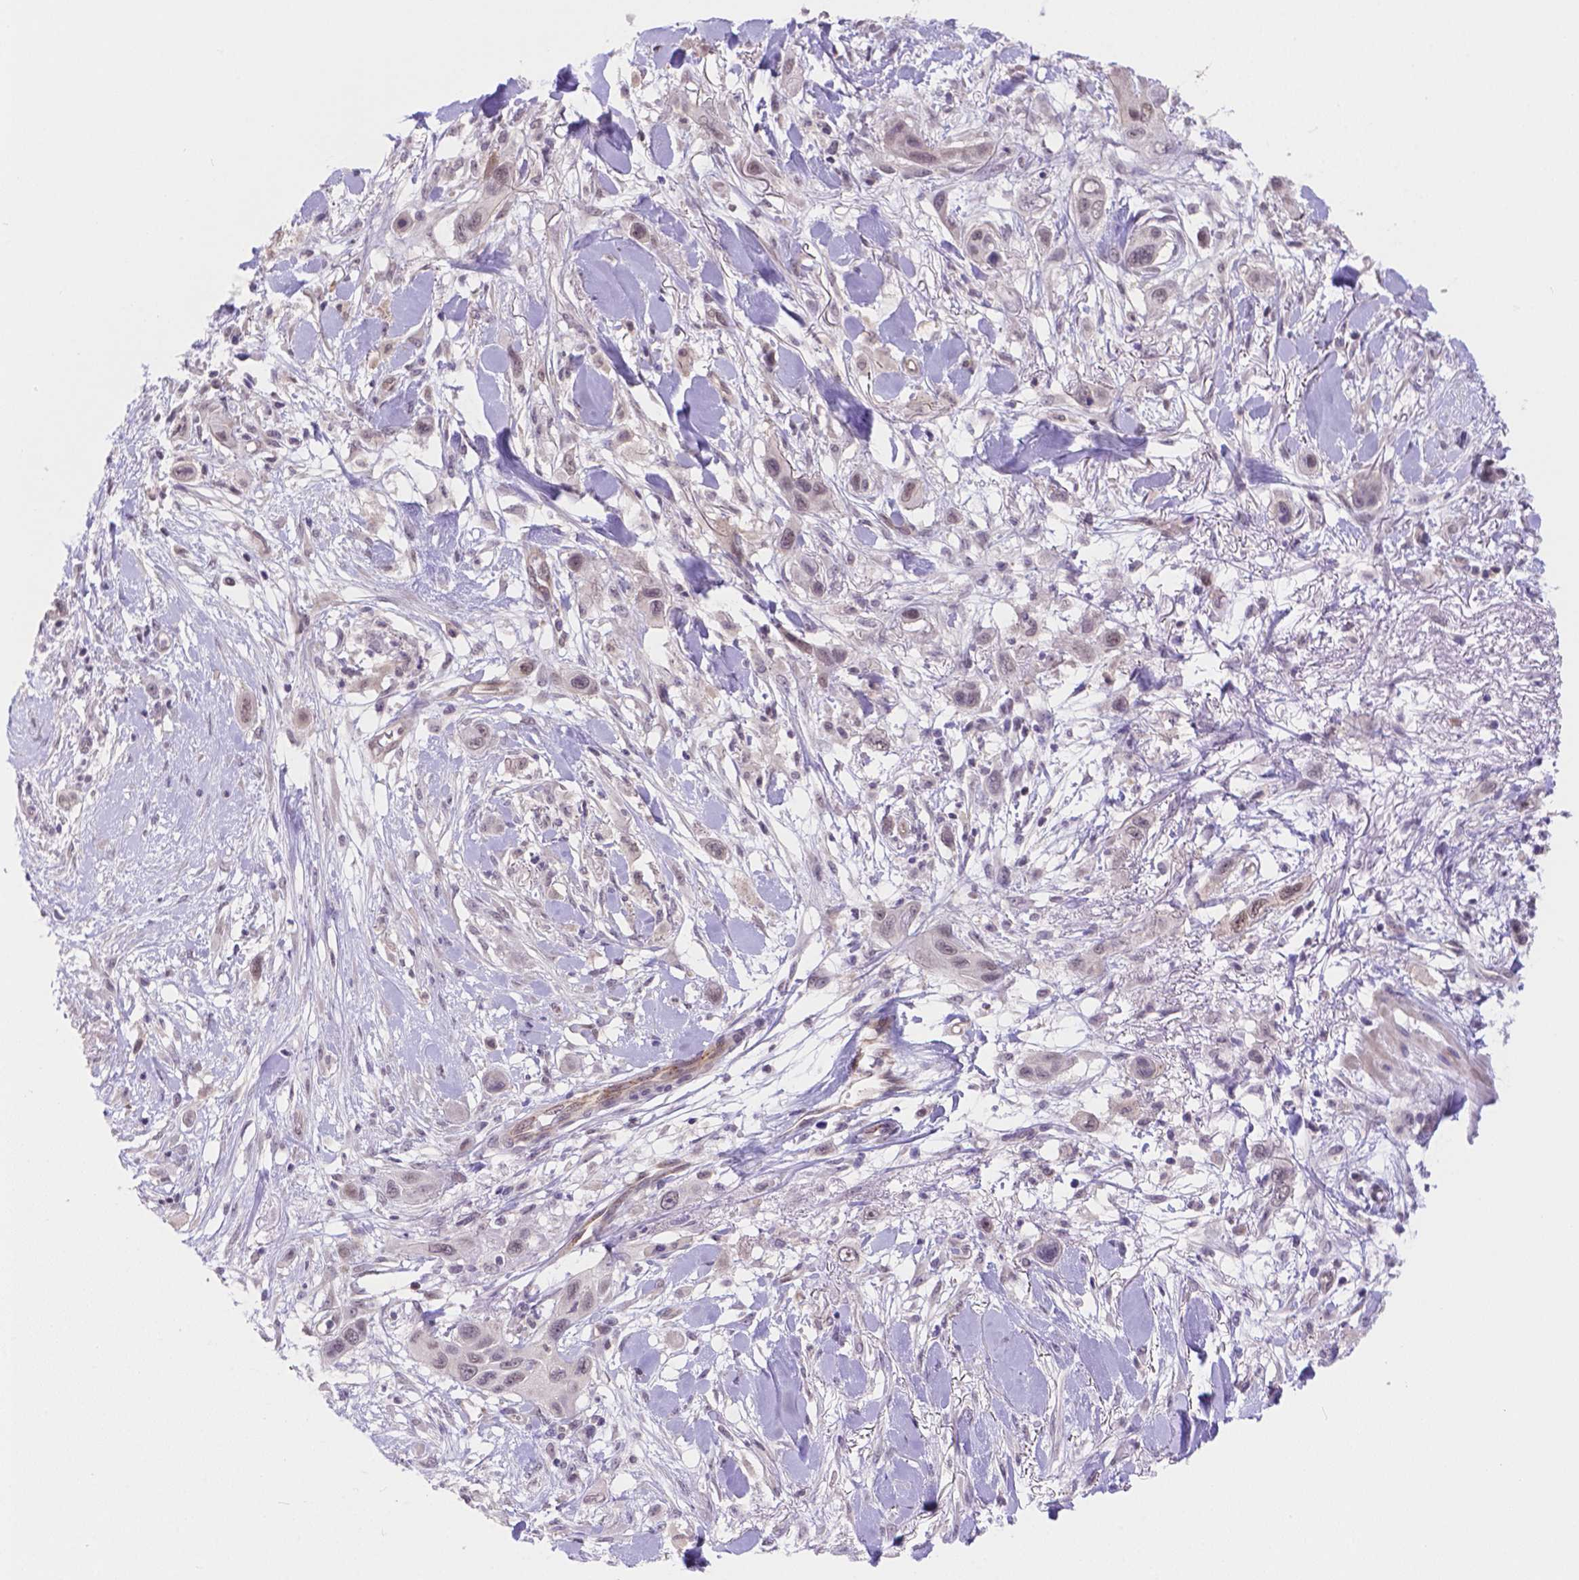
{"staining": {"intensity": "weak", "quantity": ">75%", "location": "nuclear"}, "tissue": "skin cancer", "cell_type": "Tumor cells", "image_type": "cancer", "snomed": [{"axis": "morphology", "description": "Squamous cell carcinoma, NOS"}, {"axis": "topography", "description": "Skin"}], "caption": "Human squamous cell carcinoma (skin) stained with a brown dye shows weak nuclear positive positivity in about >75% of tumor cells.", "gene": "NXPE2", "patient": {"sex": "male", "age": 79}}